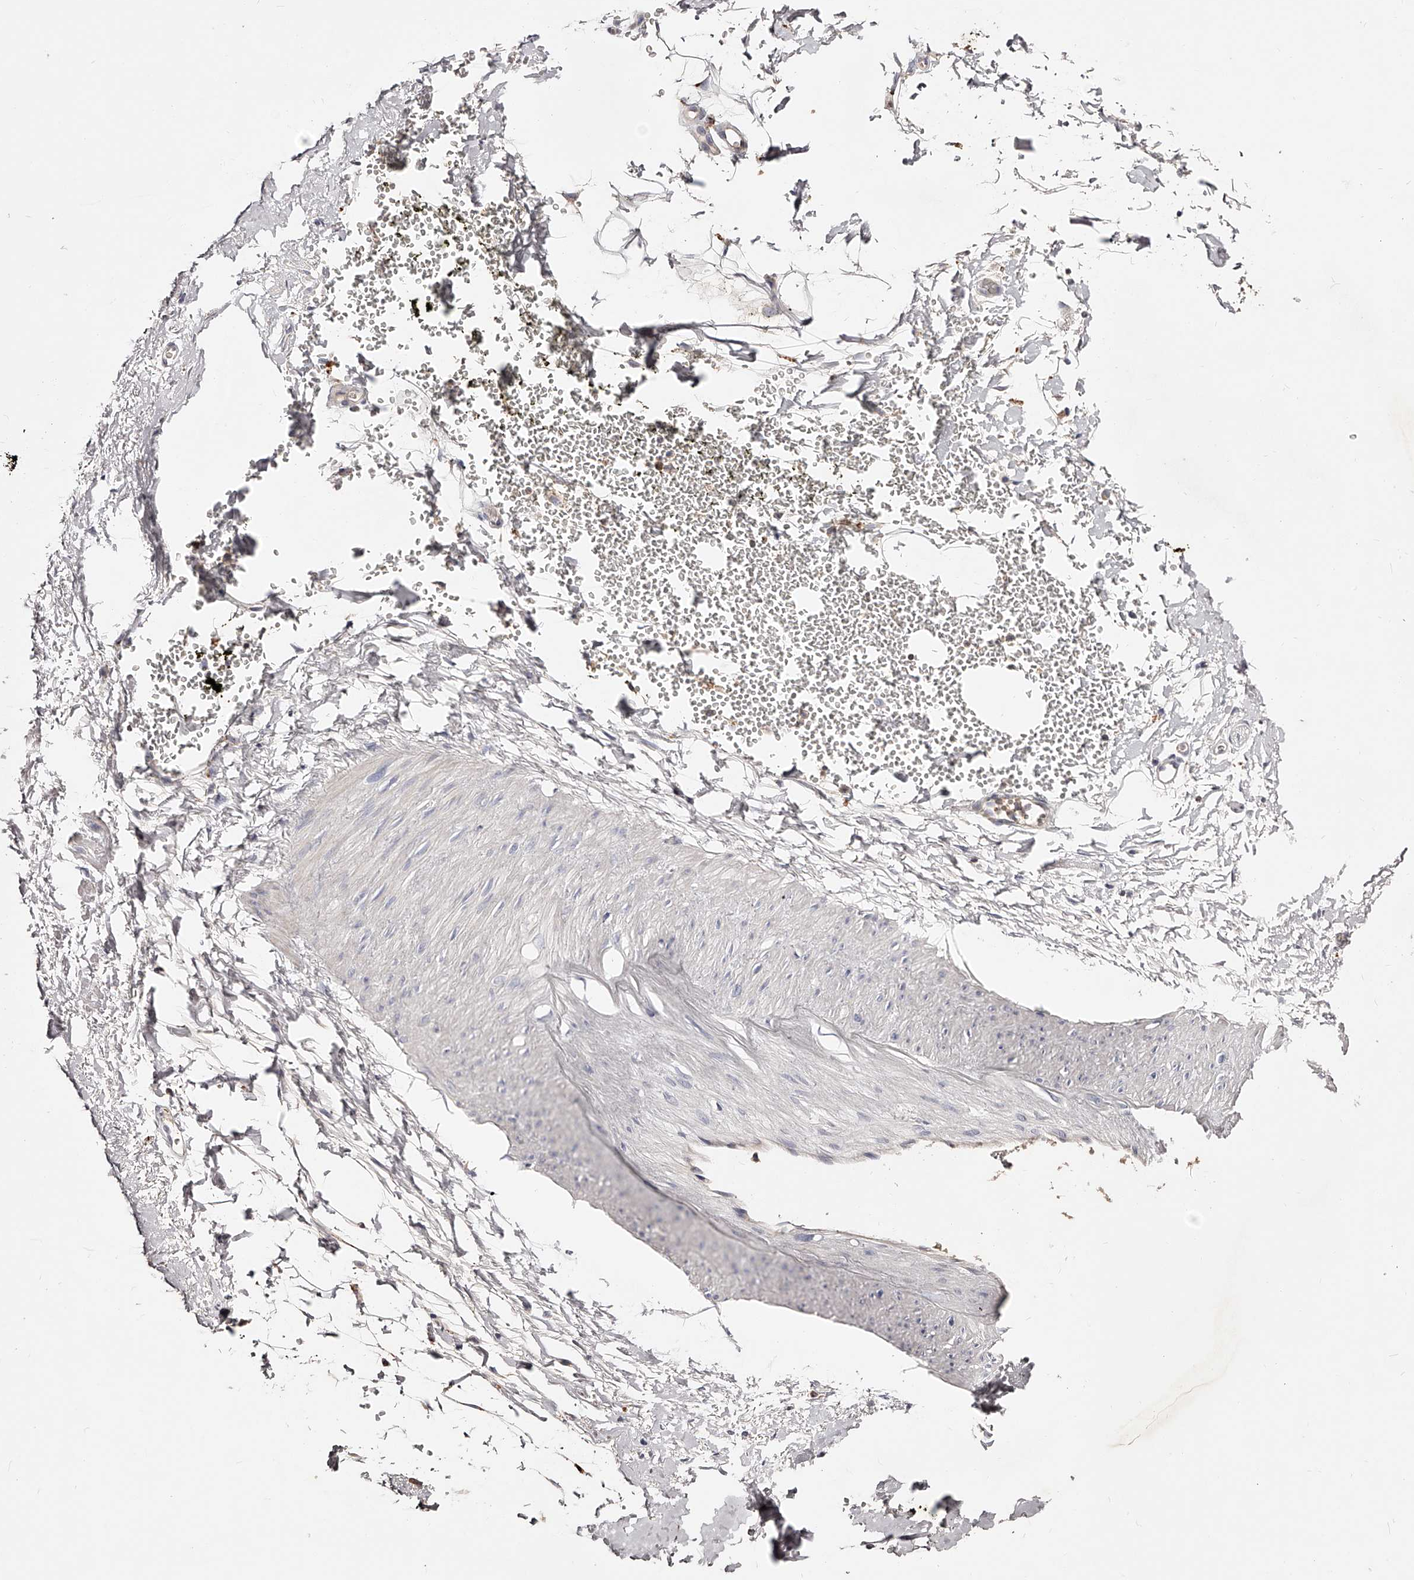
{"staining": {"intensity": "negative", "quantity": "none", "location": "none"}, "tissue": "soft tissue", "cell_type": "Fibroblasts", "image_type": "normal", "snomed": [{"axis": "morphology", "description": "Normal tissue, NOS"}, {"axis": "morphology", "description": "Adenocarcinoma, NOS"}, {"axis": "topography", "description": "Pancreas"}, {"axis": "topography", "description": "Peripheral nerve tissue"}], "caption": "An image of soft tissue stained for a protein exhibits no brown staining in fibroblasts.", "gene": "PHACTR1", "patient": {"sex": "male", "age": 59}}